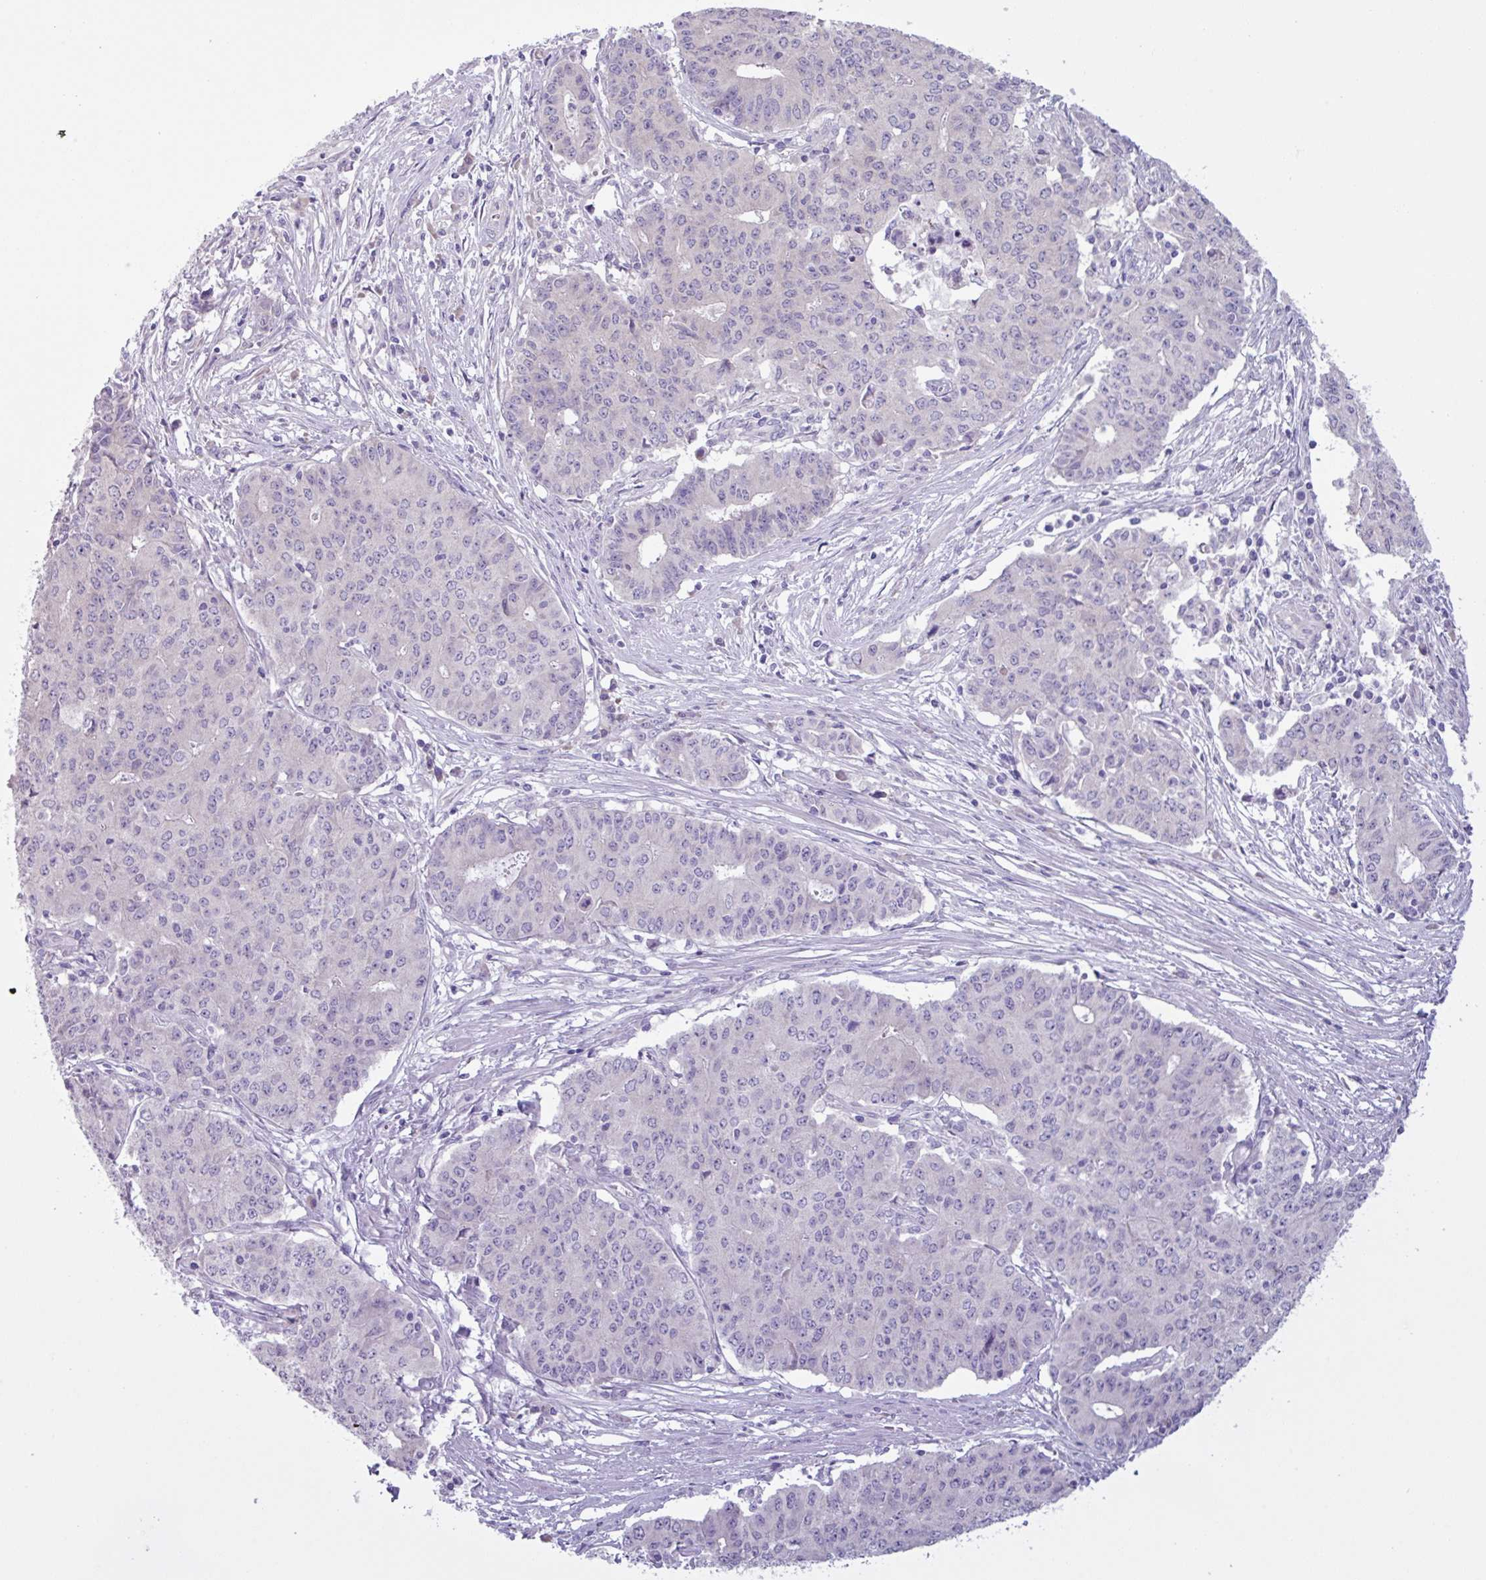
{"staining": {"intensity": "negative", "quantity": "none", "location": "none"}, "tissue": "endometrial cancer", "cell_type": "Tumor cells", "image_type": "cancer", "snomed": [{"axis": "morphology", "description": "Adenocarcinoma, NOS"}, {"axis": "topography", "description": "Endometrium"}], "caption": "Endometrial cancer was stained to show a protein in brown. There is no significant staining in tumor cells.", "gene": "C20orf27", "patient": {"sex": "female", "age": 59}}